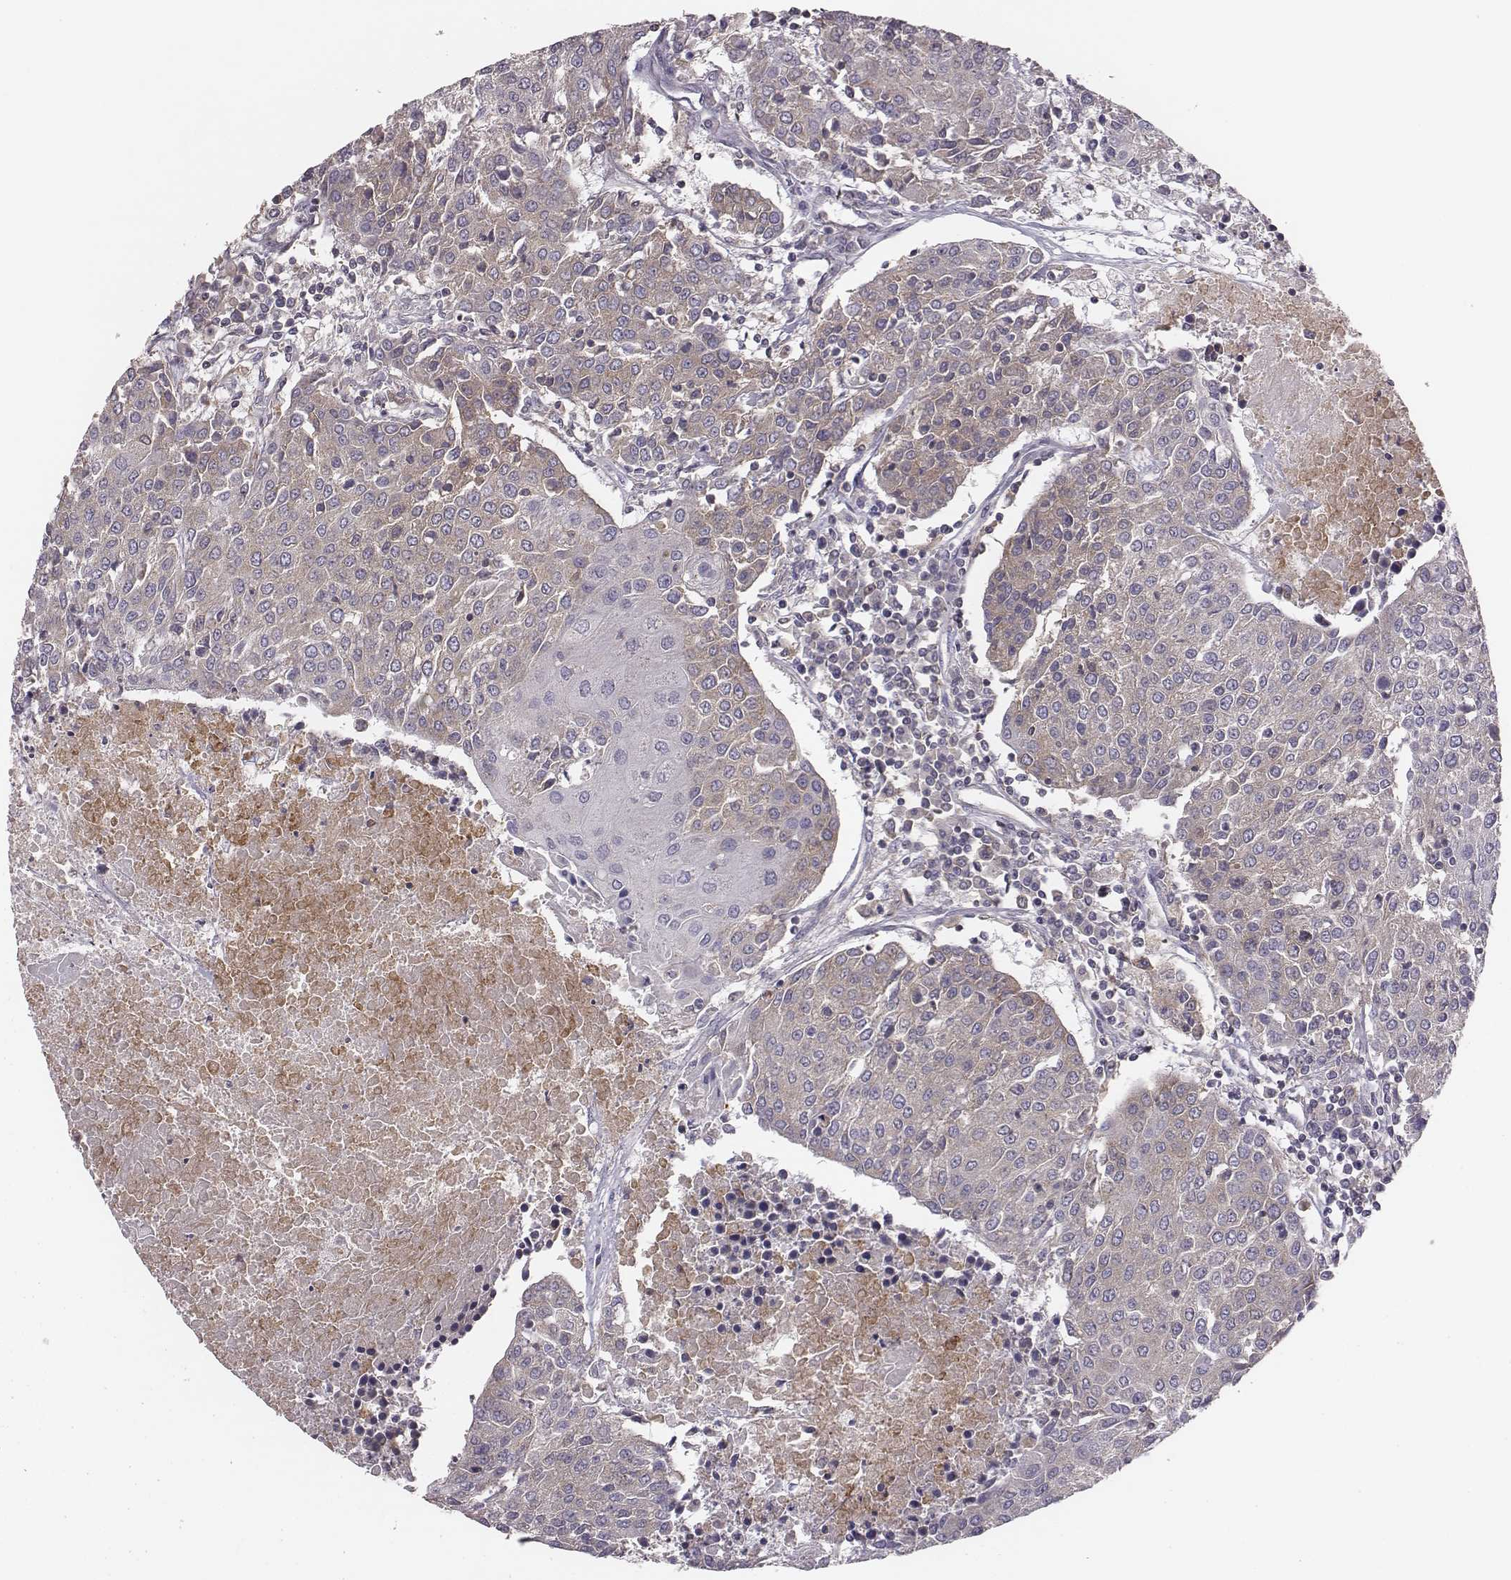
{"staining": {"intensity": "weak", "quantity": "<25%", "location": "cytoplasmic/membranous"}, "tissue": "urothelial cancer", "cell_type": "Tumor cells", "image_type": "cancer", "snomed": [{"axis": "morphology", "description": "Urothelial carcinoma, High grade"}, {"axis": "topography", "description": "Urinary bladder"}], "caption": "This is an IHC image of urothelial carcinoma (high-grade). There is no staining in tumor cells.", "gene": "CAD", "patient": {"sex": "female", "age": 85}}